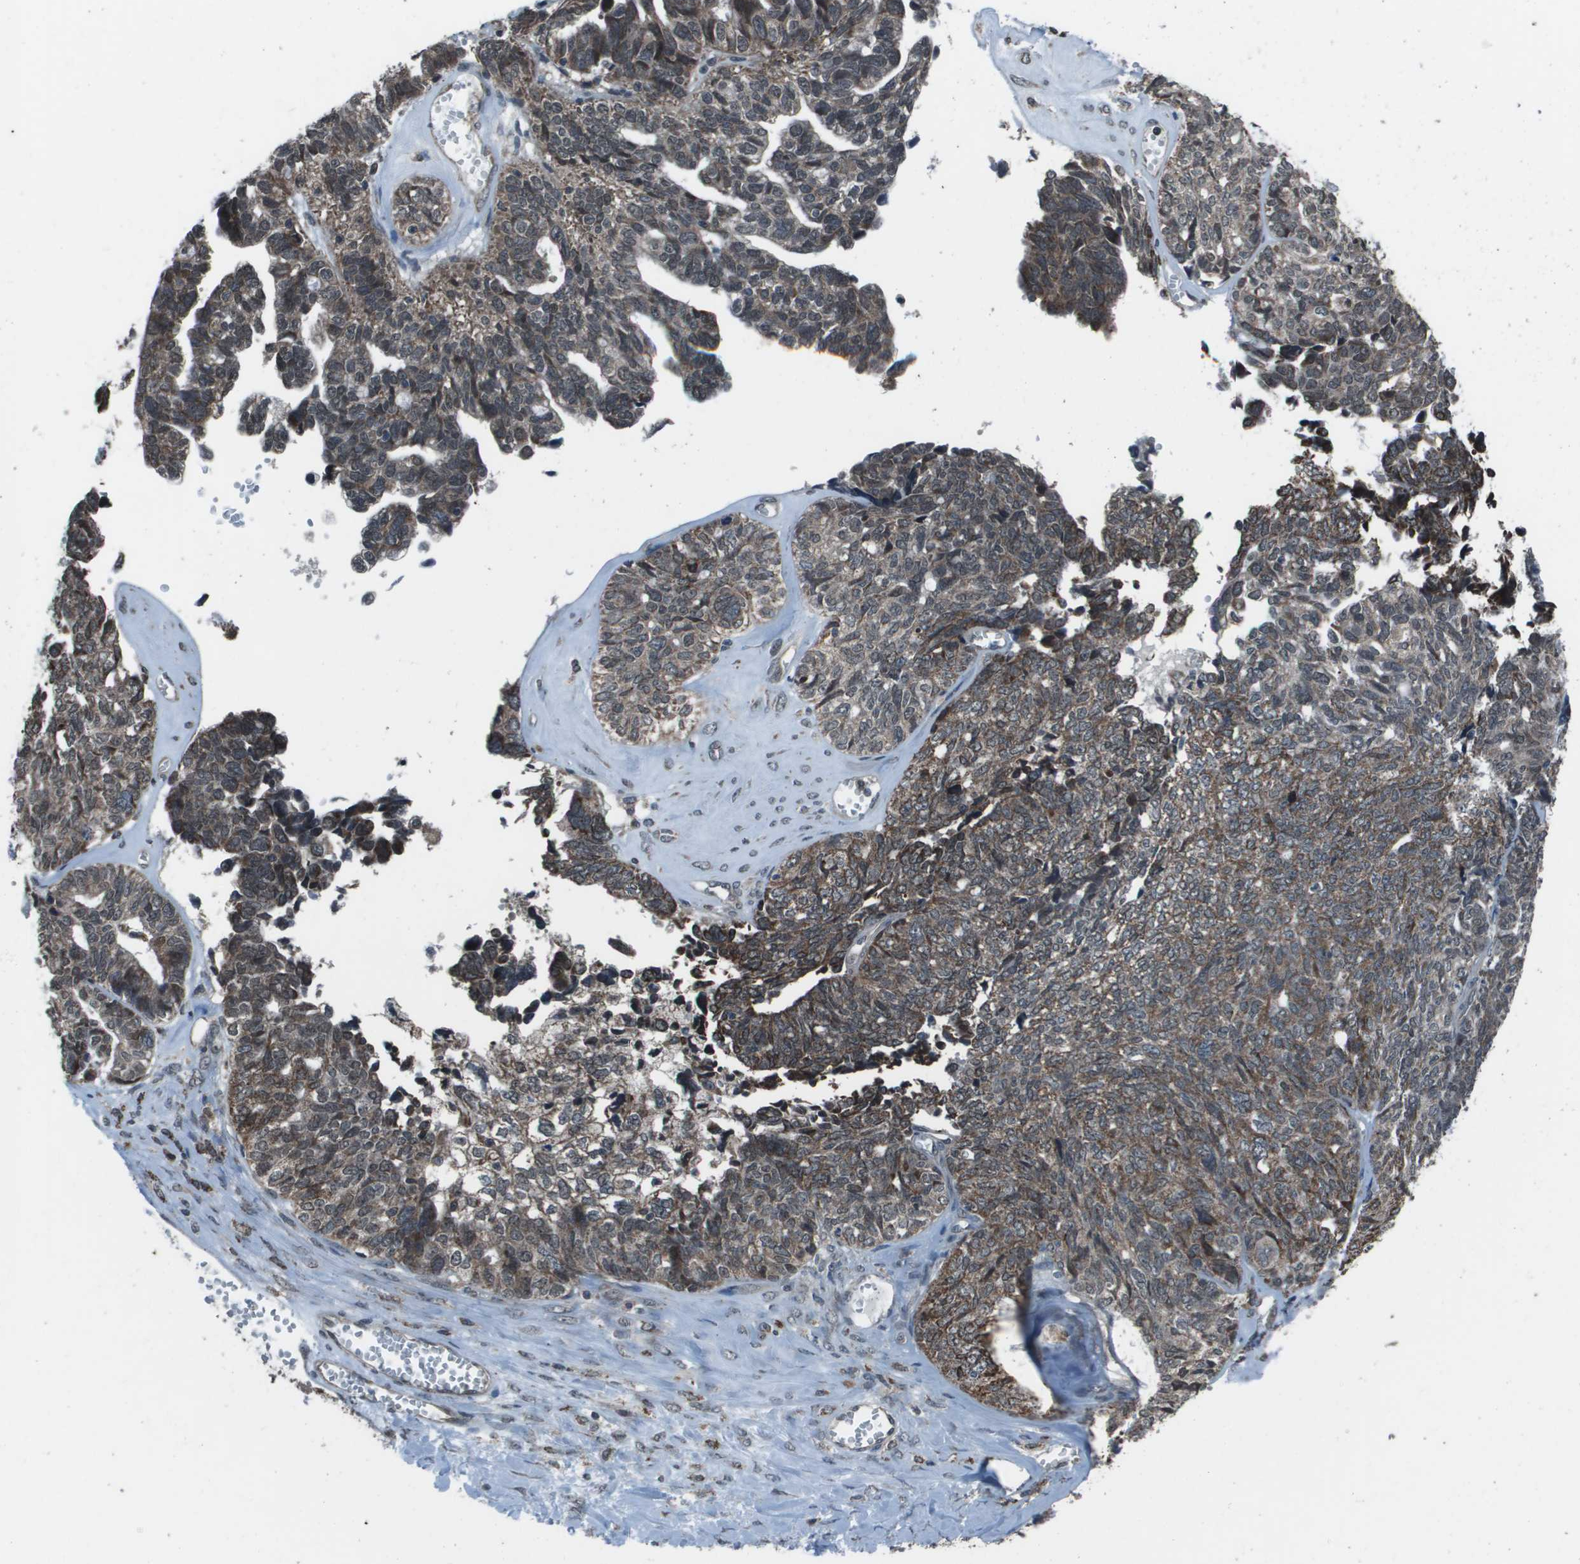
{"staining": {"intensity": "moderate", "quantity": ">75%", "location": "cytoplasmic/membranous"}, "tissue": "ovarian cancer", "cell_type": "Tumor cells", "image_type": "cancer", "snomed": [{"axis": "morphology", "description": "Cystadenocarcinoma, serous, NOS"}, {"axis": "topography", "description": "Ovary"}], "caption": "The micrograph exhibits staining of ovarian serous cystadenocarcinoma, revealing moderate cytoplasmic/membranous protein positivity (brown color) within tumor cells. Nuclei are stained in blue.", "gene": "PPFIA1", "patient": {"sex": "female", "age": 79}}